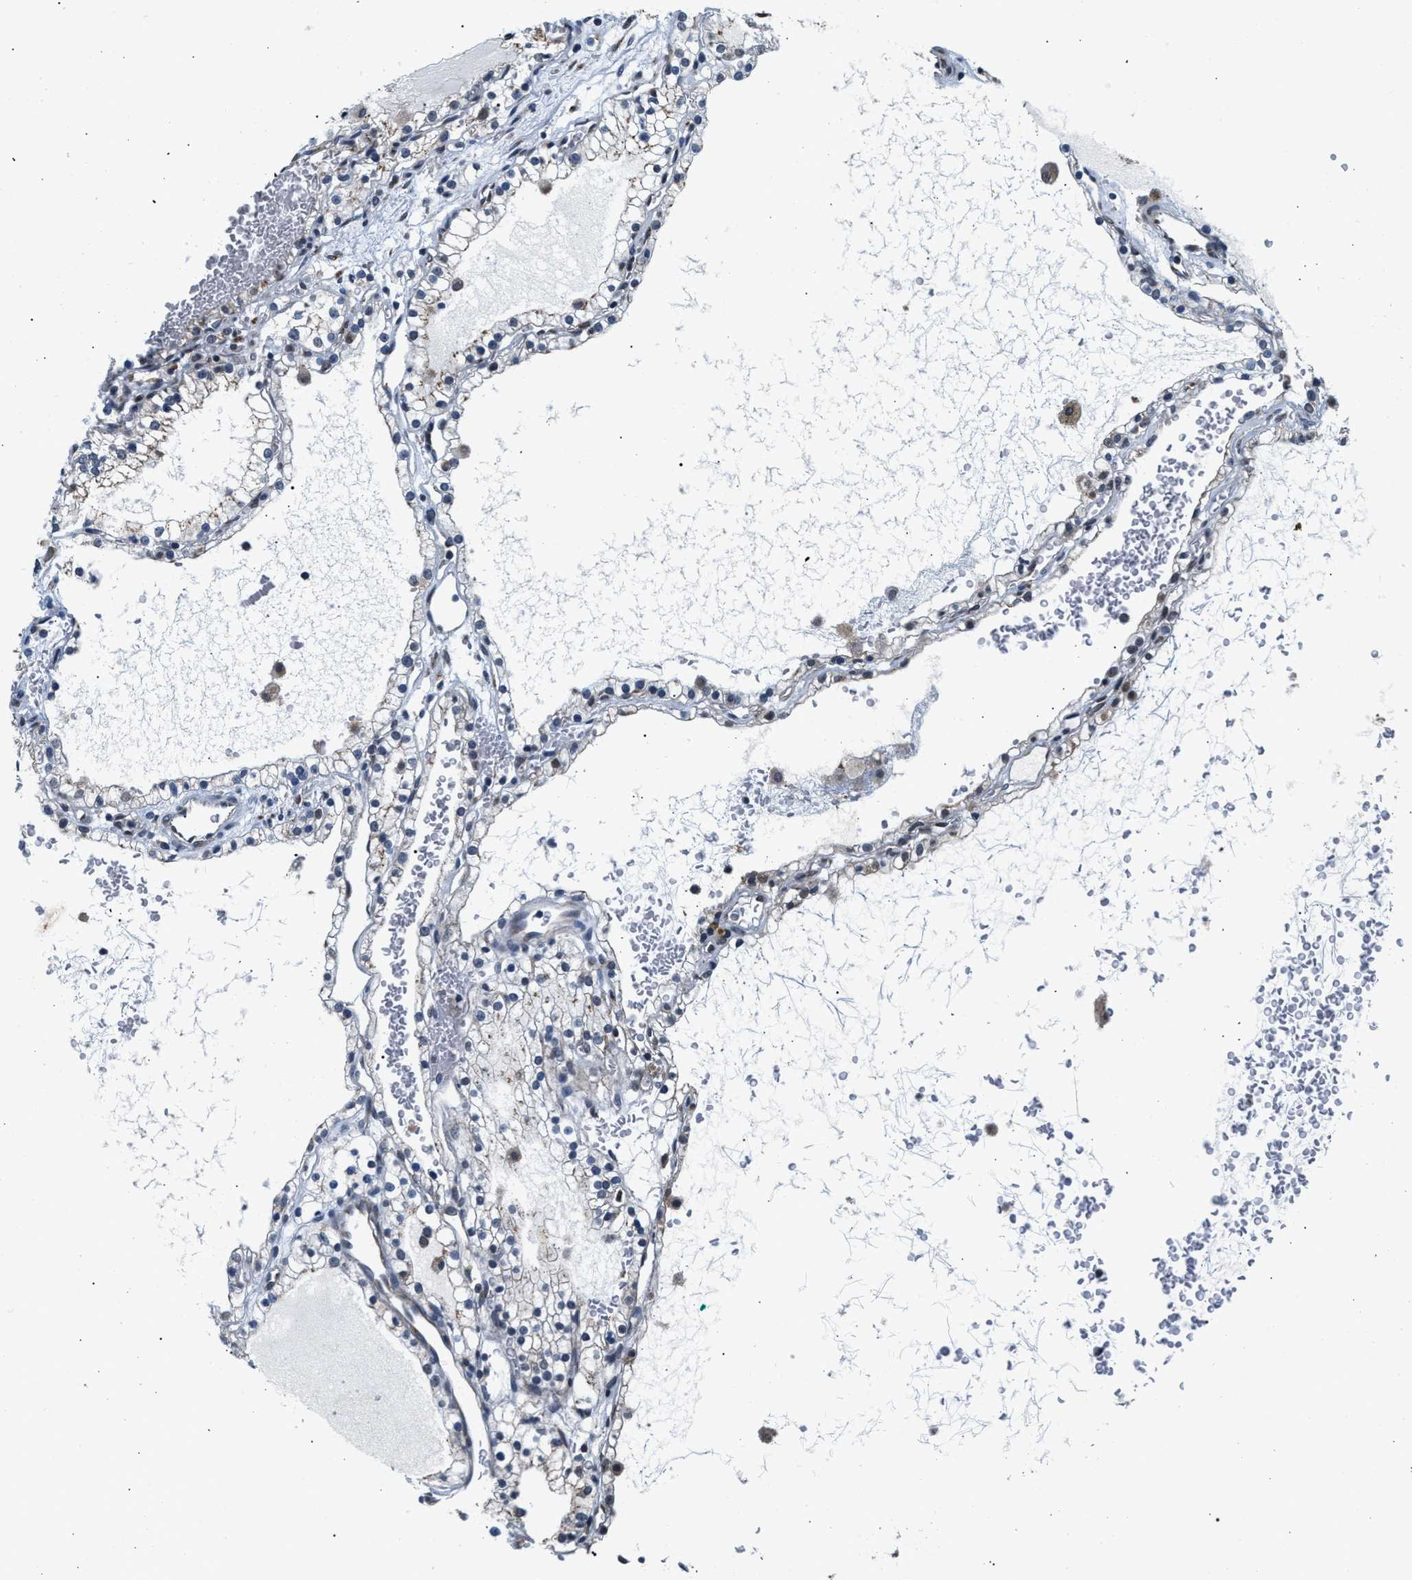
{"staining": {"intensity": "negative", "quantity": "none", "location": "none"}, "tissue": "renal cancer", "cell_type": "Tumor cells", "image_type": "cancer", "snomed": [{"axis": "morphology", "description": "Adenocarcinoma, NOS"}, {"axis": "topography", "description": "Kidney"}], "caption": "Immunohistochemistry photomicrograph of adenocarcinoma (renal) stained for a protein (brown), which shows no staining in tumor cells.", "gene": "KCNMB2", "patient": {"sex": "female", "age": 41}}